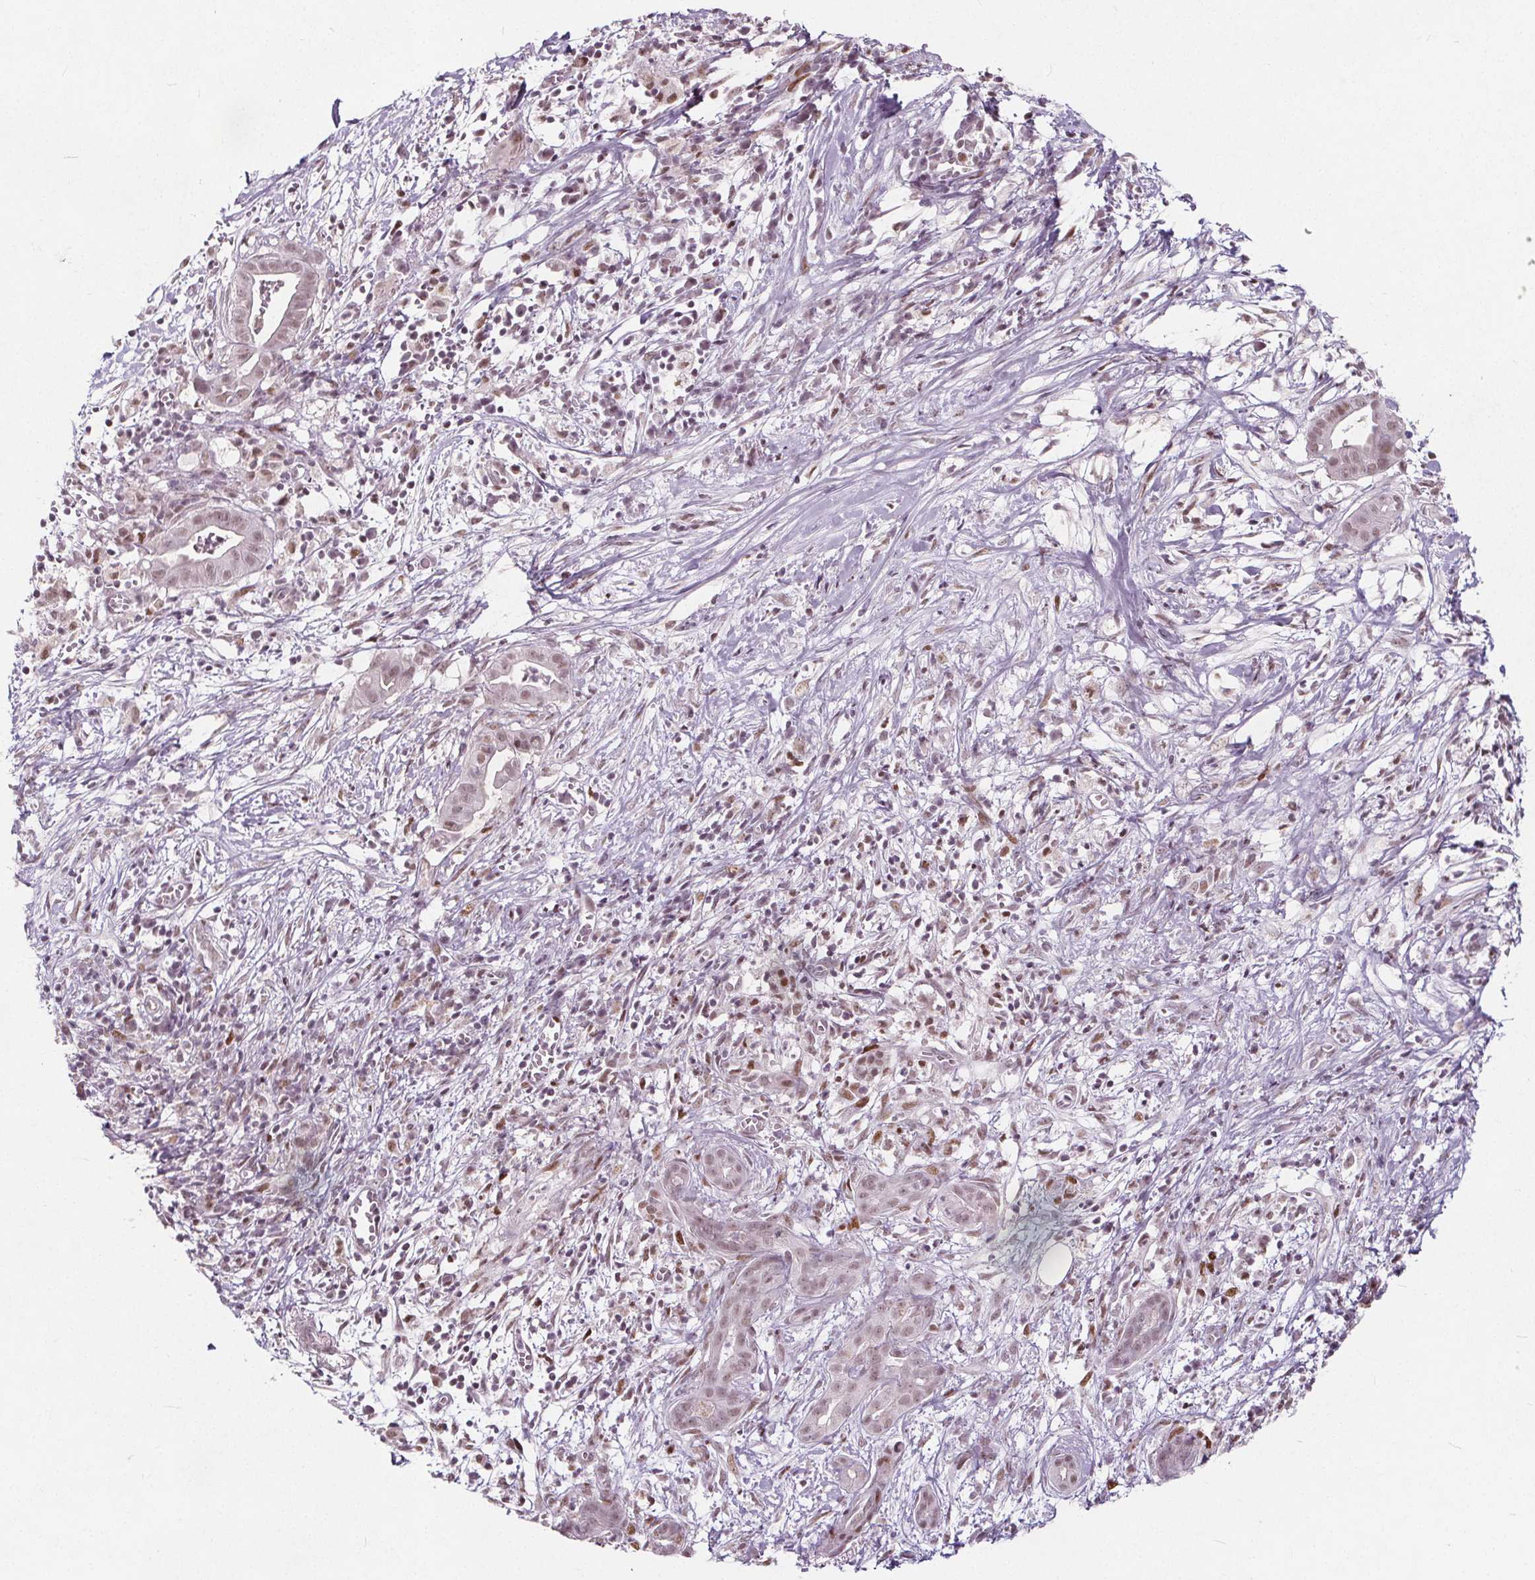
{"staining": {"intensity": "moderate", "quantity": ">75%", "location": "nuclear"}, "tissue": "pancreatic cancer", "cell_type": "Tumor cells", "image_type": "cancer", "snomed": [{"axis": "morphology", "description": "Adenocarcinoma, NOS"}, {"axis": "topography", "description": "Pancreas"}], "caption": "This image demonstrates immunohistochemistry (IHC) staining of pancreatic adenocarcinoma, with medium moderate nuclear expression in about >75% of tumor cells.", "gene": "TAF6L", "patient": {"sex": "male", "age": 61}}